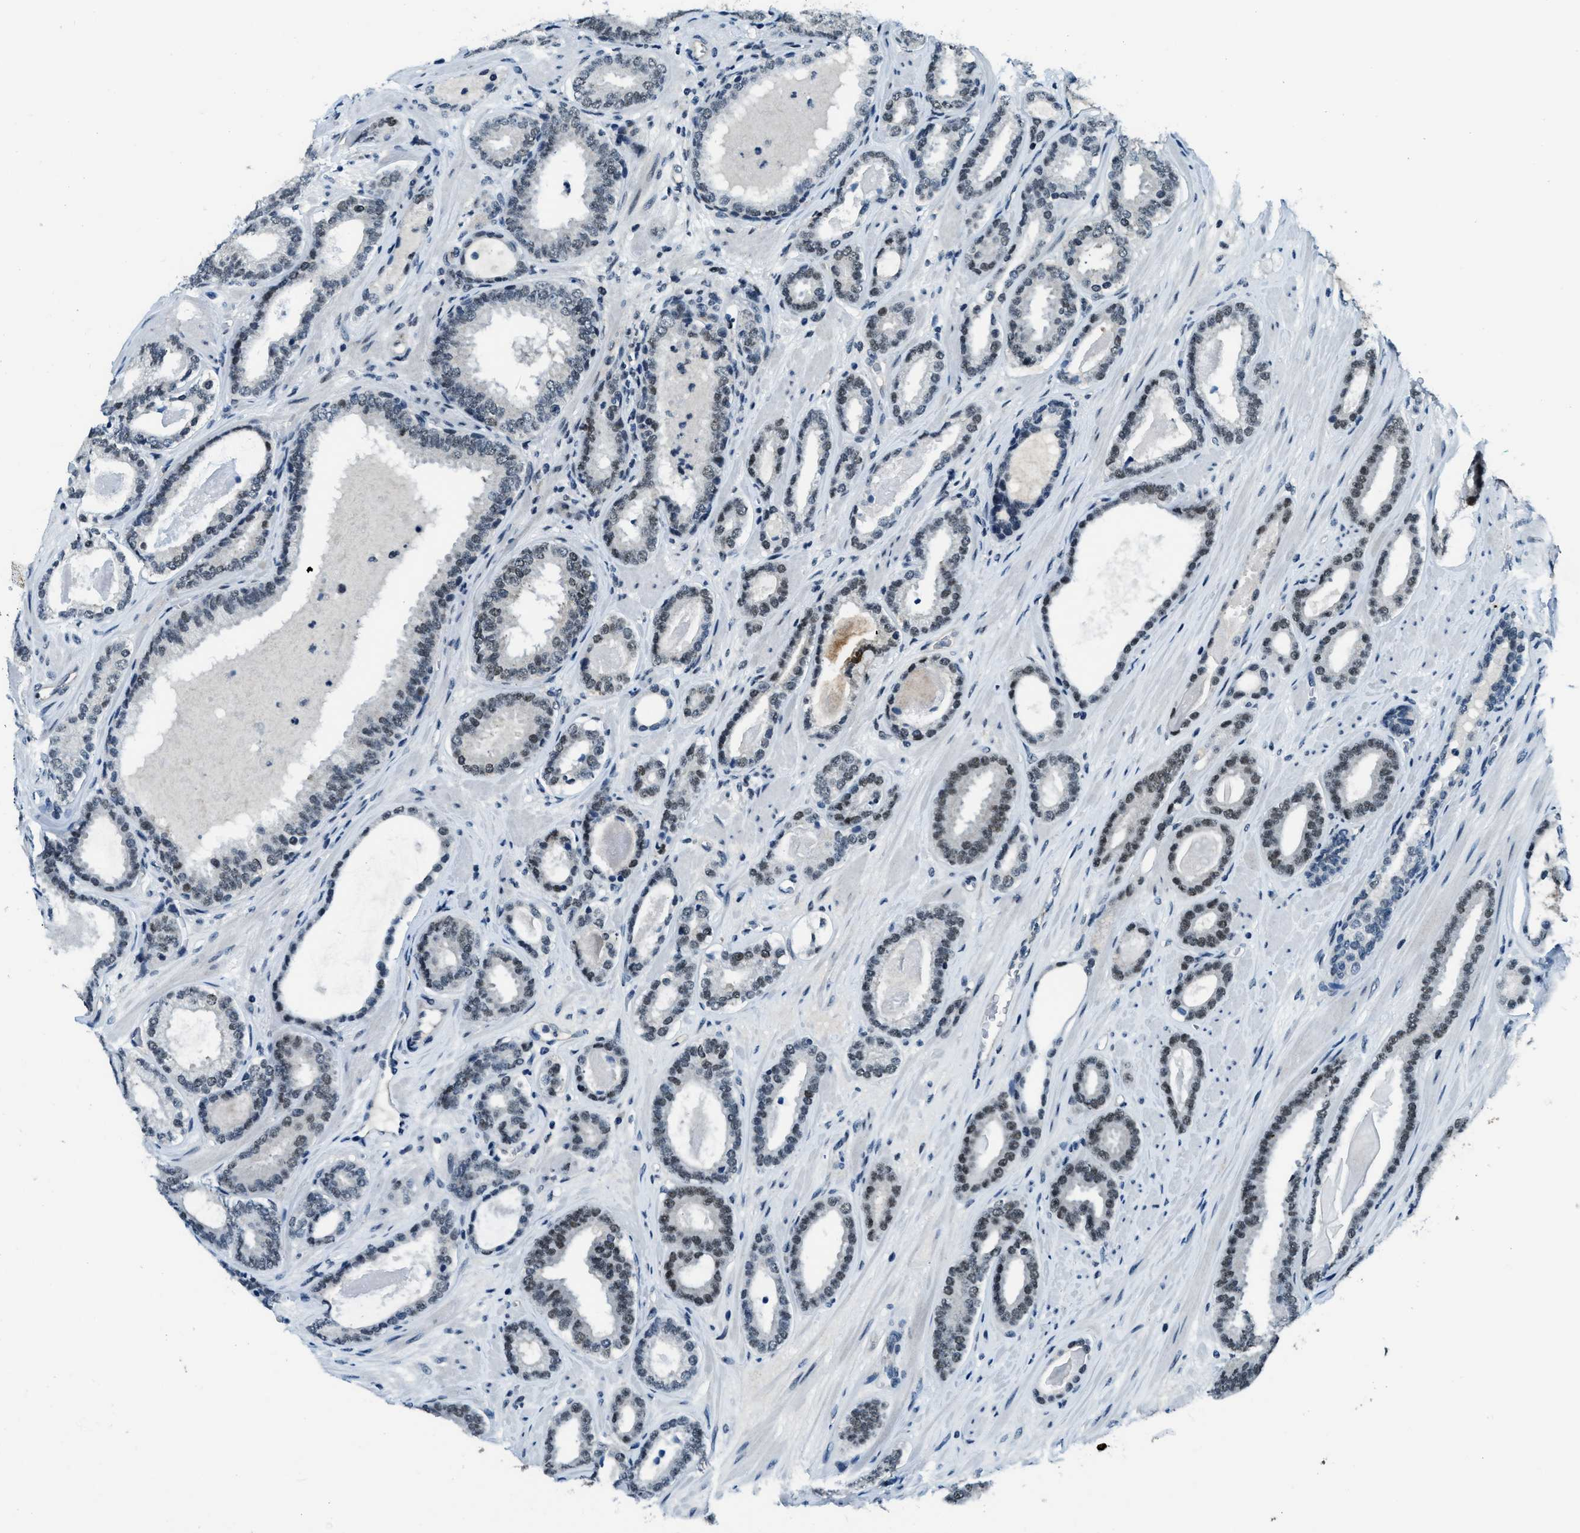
{"staining": {"intensity": "weak", "quantity": "25%-75%", "location": "nuclear"}, "tissue": "prostate cancer", "cell_type": "Tumor cells", "image_type": "cancer", "snomed": [{"axis": "morphology", "description": "Adenocarcinoma, High grade"}, {"axis": "topography", "description": "Prostate"}], "caption": "Prostate adenocarcinoma (high-grade) stained with a brown dye shows weak nuclear positive expression in approximately 25%-75% of tumor cells.", "gene": "KLF6", "patient": {"sex": "male", "age": 60}}